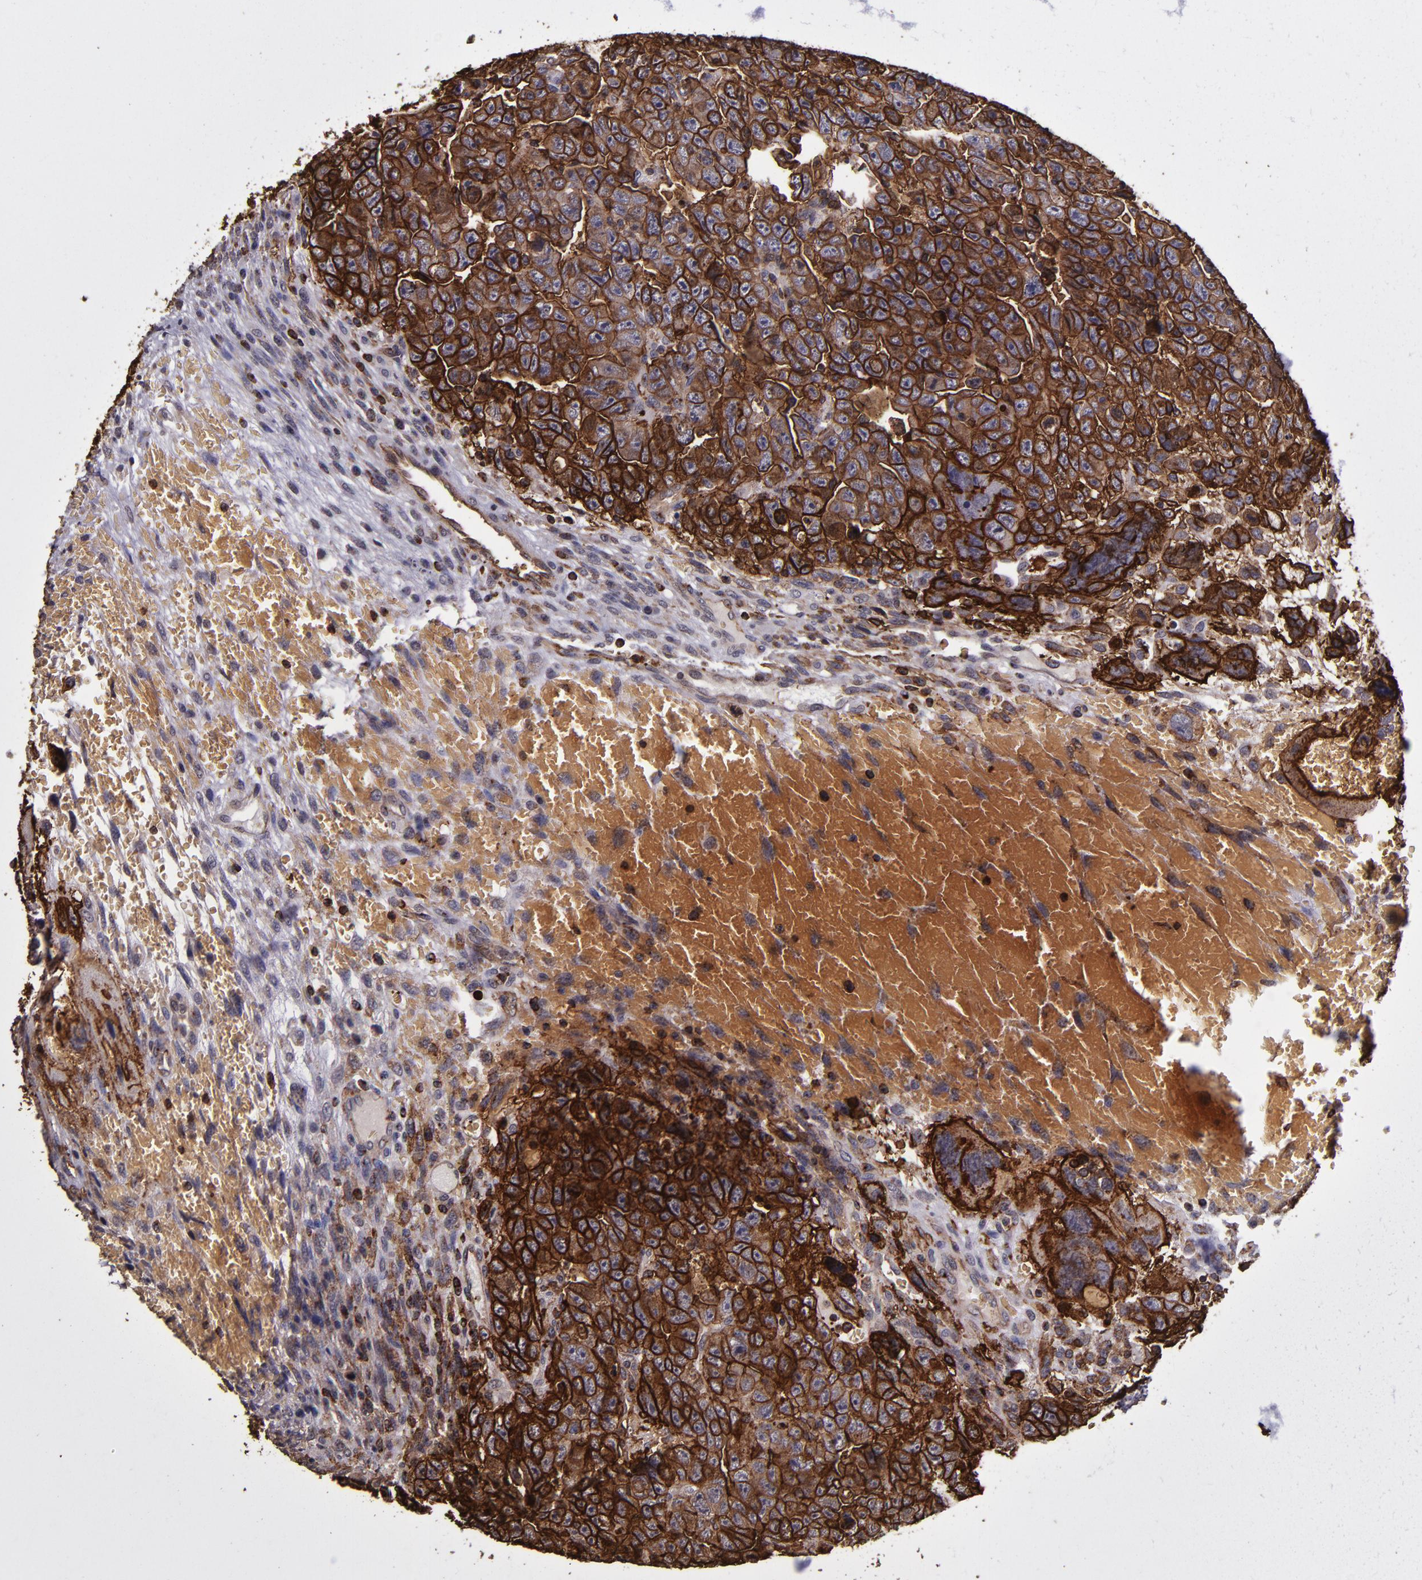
{"staining": {"intensity": "strong", "quantity": ">75%", "location": "cytoplasmic/membranous"}, "tissue": "testis cancer", "cell_type": "Tumor cells", "image_type": "cancer", "snomed": [{"axis": "morphology", "description": "Carcinoma, Embryonal, NOS"}, {"axis": "topography", "description": "Testis"}], "caption": "A brown stain highlights strong cytoplasmic/membranous staining of a protein in human embryonal carcinoma (testis) tumor cells.", "gene": "SLC2A3", "patient": {"sex": "male", "age": 28}}